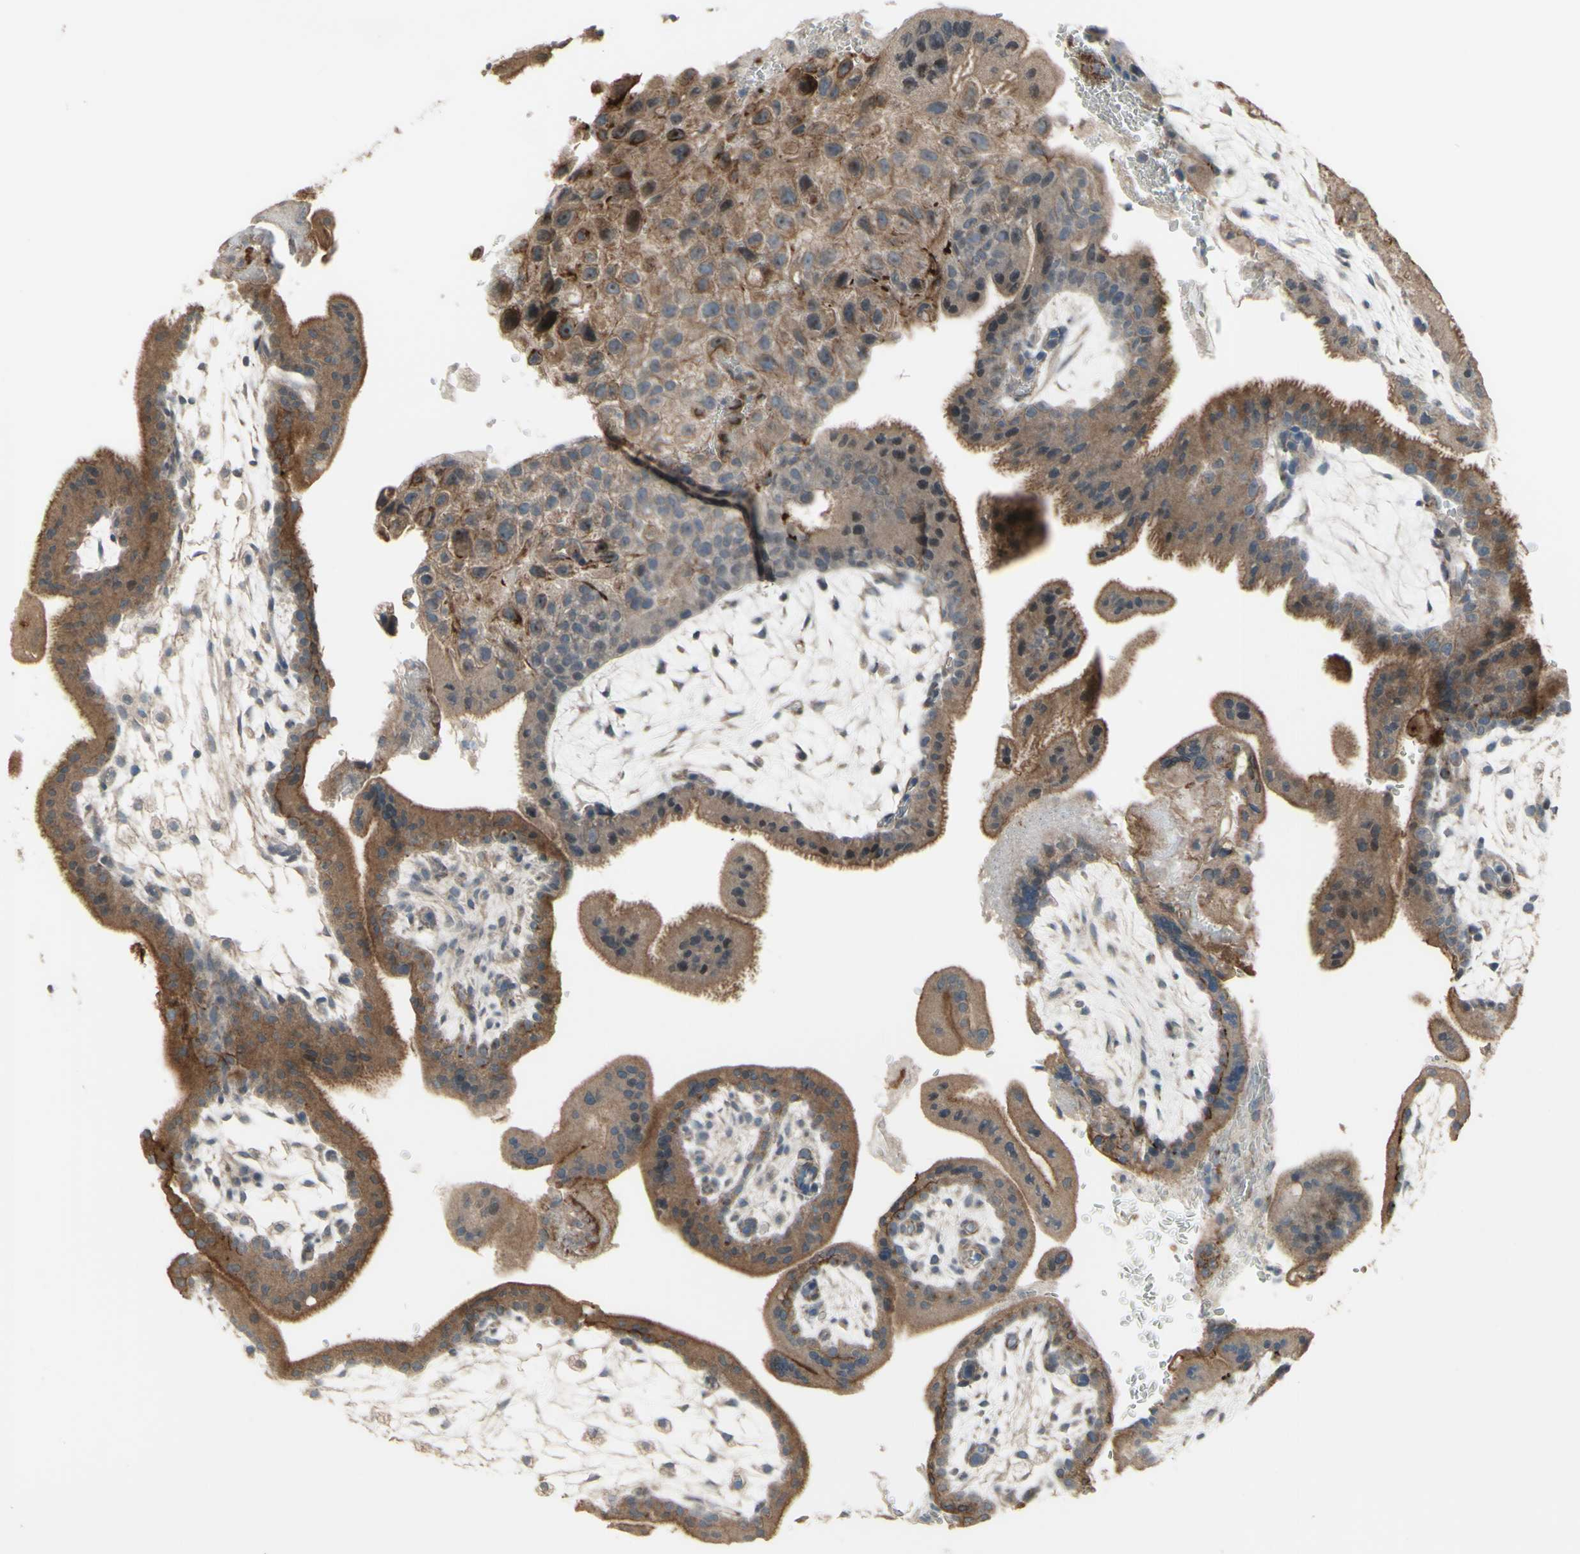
{"staining": {"intensity": "moderate", "quantity": ">75%", "location": "cytoplasmic/membranous"}, "tissue": "placenta", "cell_type": "Trophoblastic cells", "image_type": "normal", "snomed": [{"axis": "morphology", "description": "Normal tissue, NOS"}, {"axis": "topography", "description": "Placenta"}], "caption": "This photomicrograph reveals IHC staining of benign placenta, with medium moderate cytoplasmic/membranous expression in approximately >75% of trophoblastic cells.", "gene": "GRAMD1B", "patient": {"sex": "female", "age": 35}}